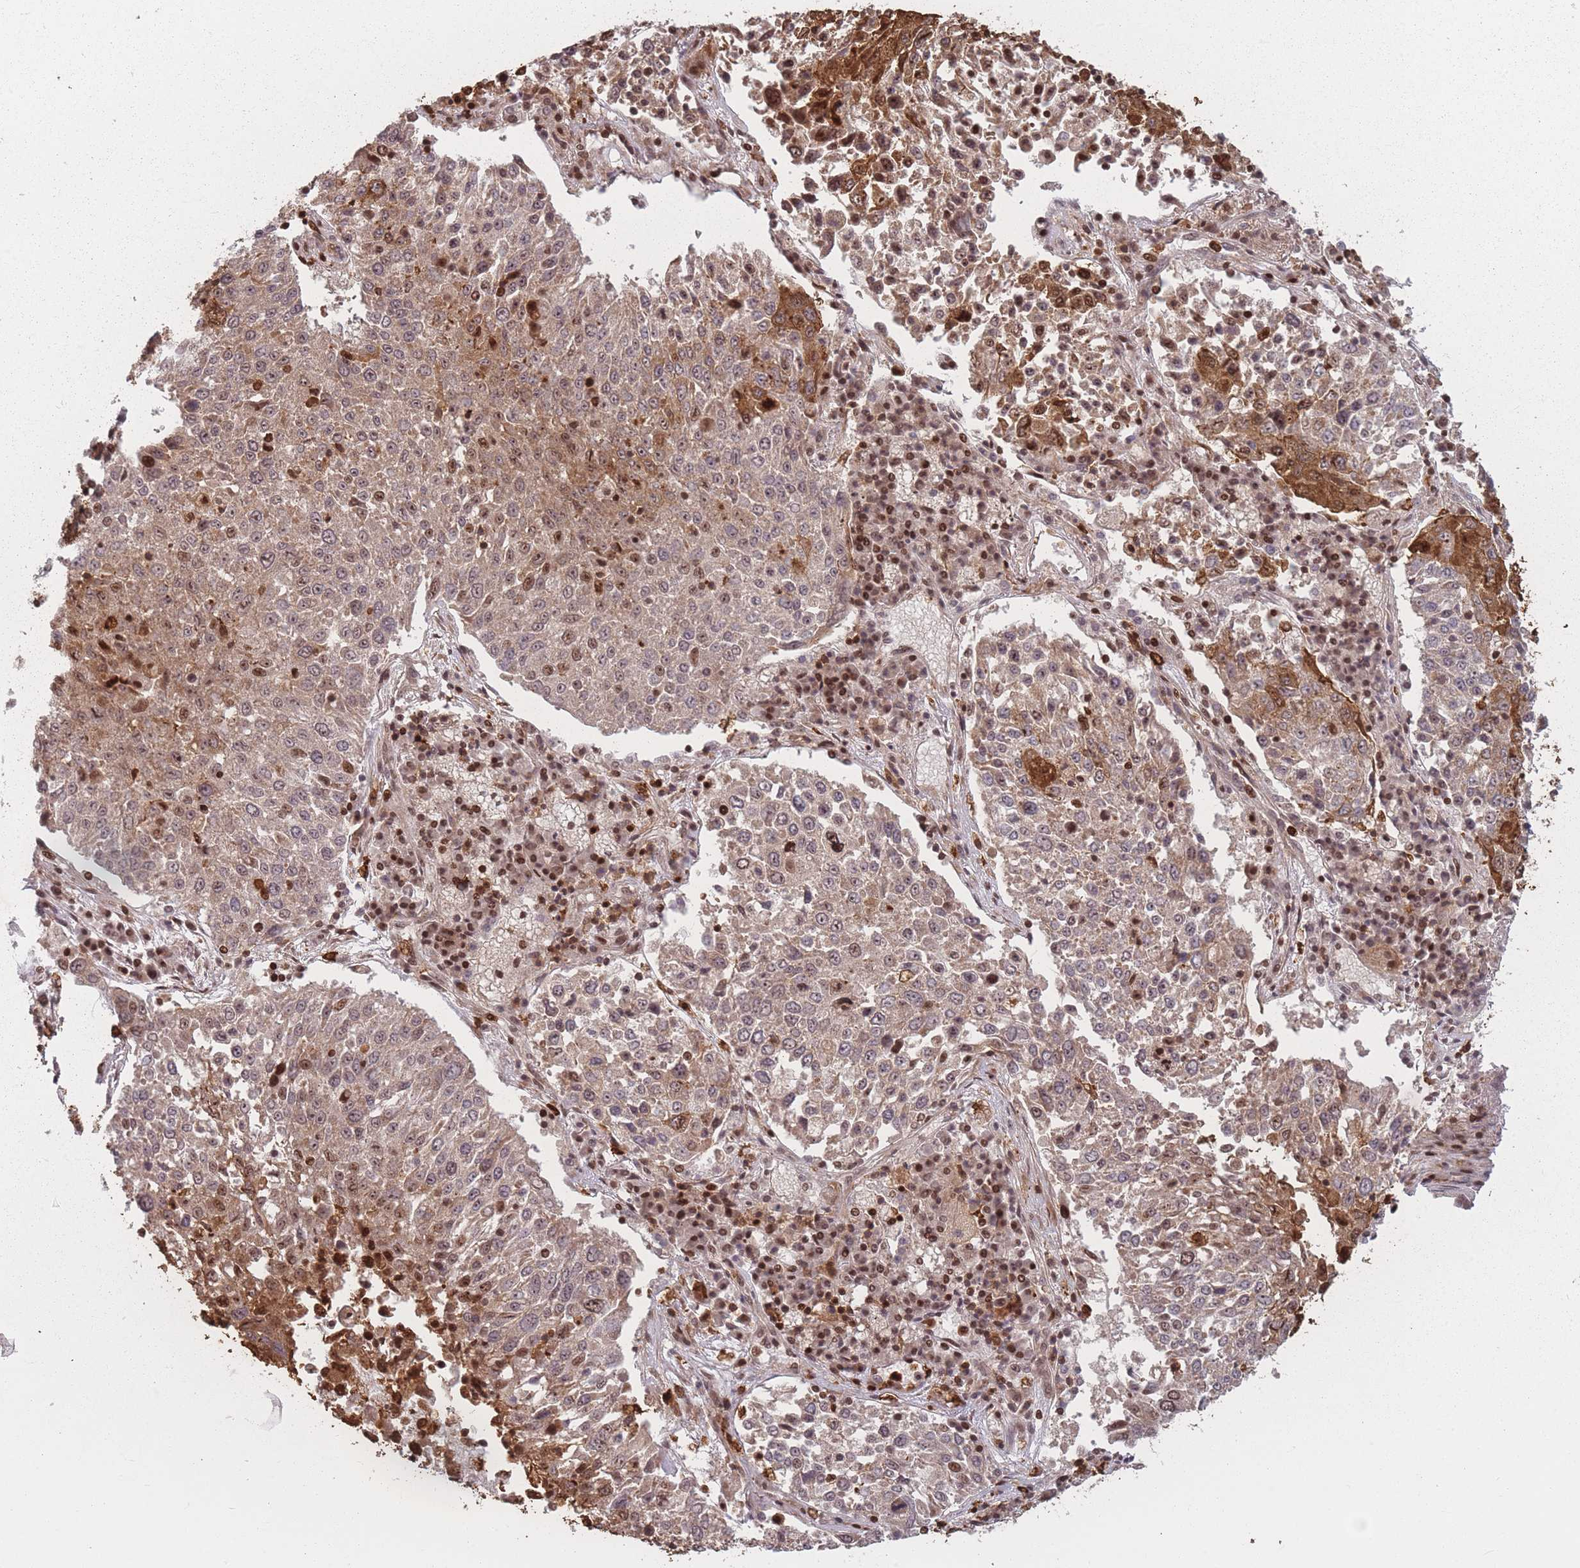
{"staining": {"intensity": "moderate", "quantity": "<25%", "location": "cytoplasmic/membranous,nuclear"}, "tissue": "lung cancer", "cell_type": "Tumor cells", "image_type": "cancer", "snomed": [{"axis": "morphology", "description": "Squamous cell carcinoma, NOS"}, {"axis": "topography", "description": "Lung"}], "caption": "The histopathology image displays a brown stain indicating the presence of a protein in the cytoplasmic/membranous and nuclear of tumor cells in lung cancer.", "gene": "WDR55", "patient": {"sex": "male", "age": 65}}